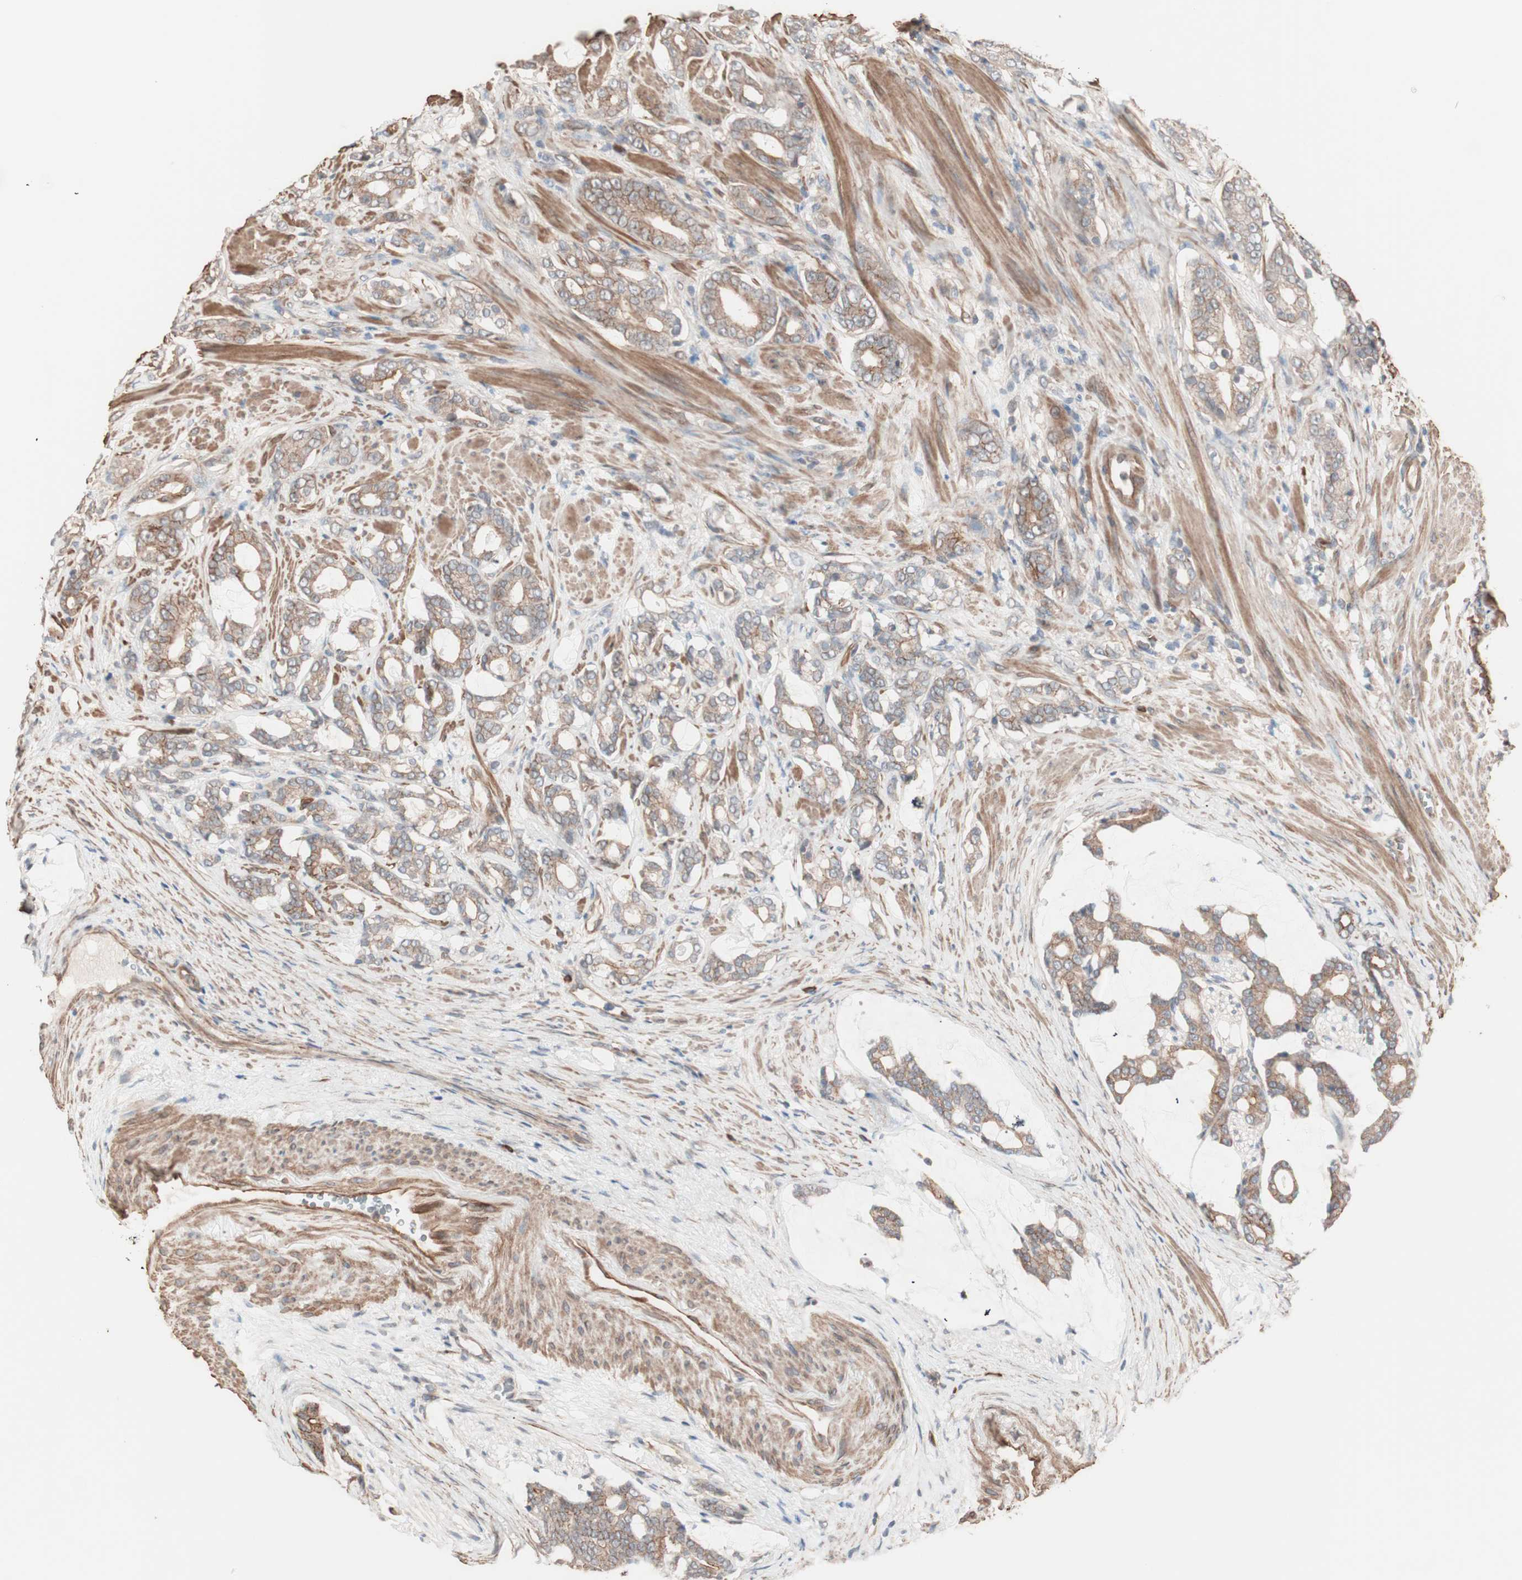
{"staining": {"intensity": "moderate", "quantity": ">75%", "location": "cytoplasmic/membranous"}, "tissue": "prostate cancer", "cell_type": "Tumor cells", "image_type": "cancer", "snomed": [{"axis": "morphology", "description": "Adenocarcinoma, Low grade"}, {"axis": "topography", "description": "Prostate"}], "caption": "Brown immunohistochemical staining in prostate cancer (adenocarcinoma (low-grade)) shows moderate cytoplasmic/membranous expression in approximately >75% of tumor cells.", "gene": "ALG5", "patient": {"sex": "male", "age": 58}}